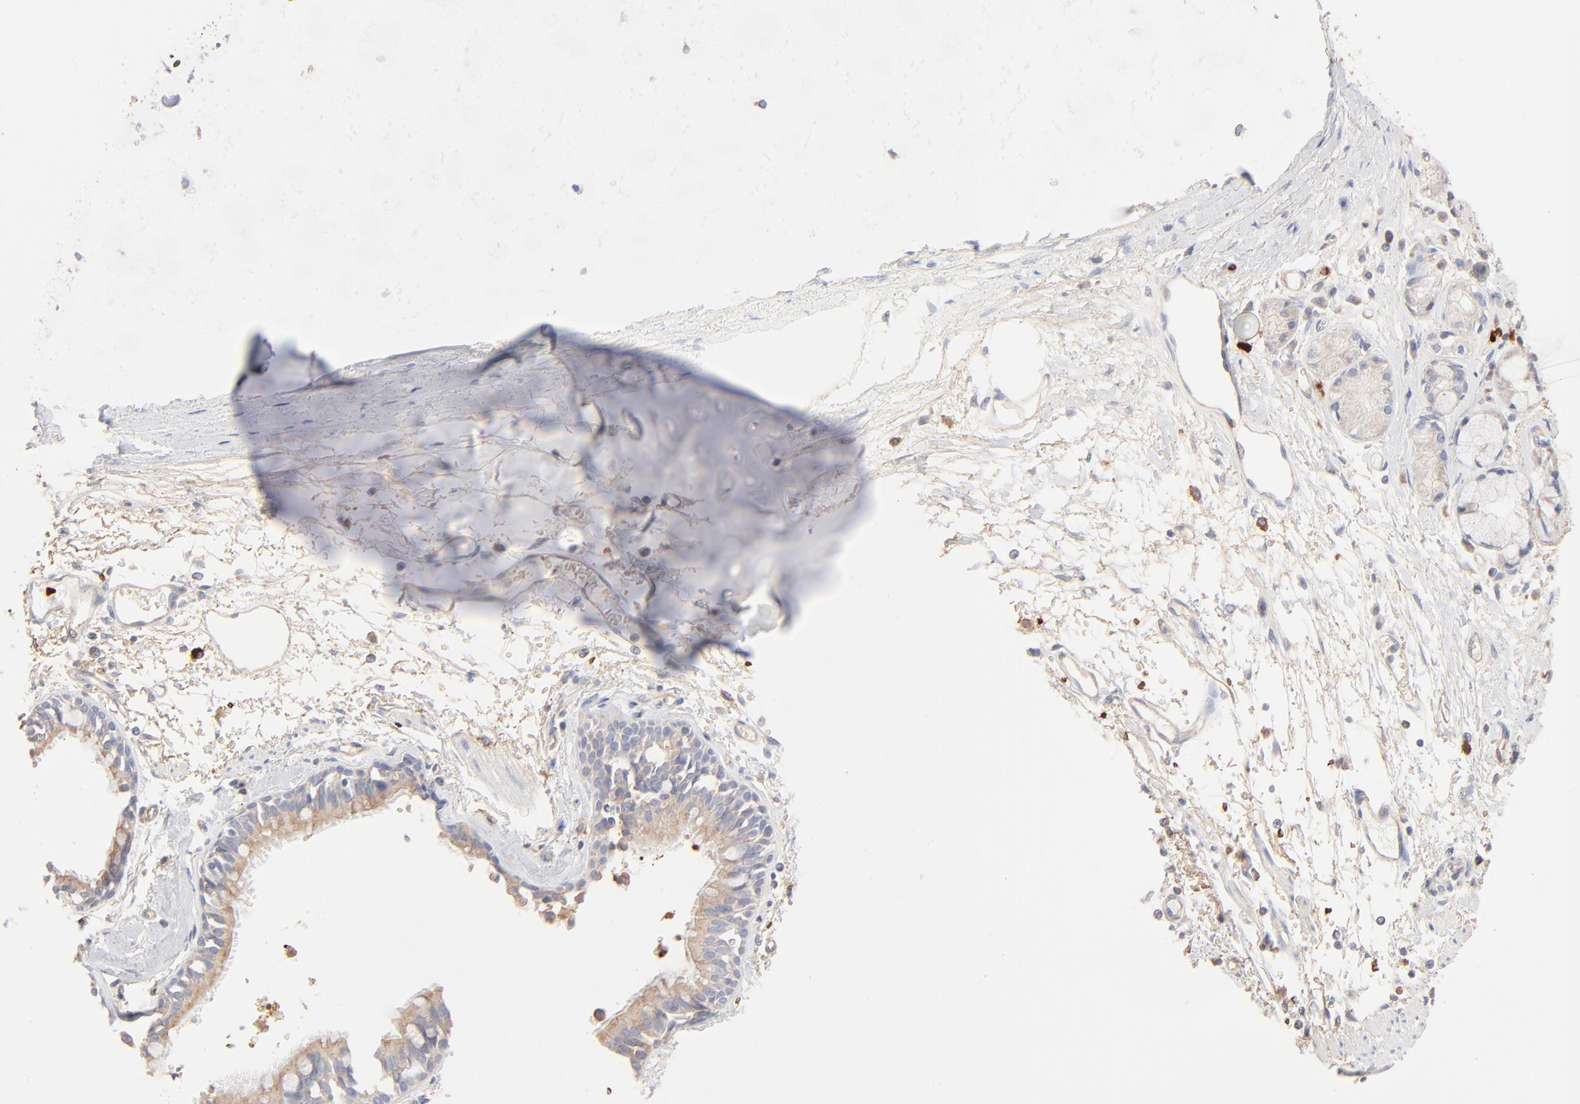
{"staining": {"intensity": "weak", "quantity": ">75%", "location": "cytoplasmic/membranous"}, "tissue": "bronchus", "cell_type": "Respiratory epithelial cells", "image_type": "normal", "snomed": [{"axis": "morphology", "description": "Normal tissue, NOS"}, {"axis": "topography", "description": "Bronchus"}, {"axis": "topography", "description": "Lung"}], "caption": "The photomicrograph shows immunohistochemical staining of normal bronchus. There is weak cytoplasmic/membranous expression is appreciated in about >75% of respiratory epithelial cells.", "gene": "SPTB", "patient": {"sex": "female", "age": 56}}